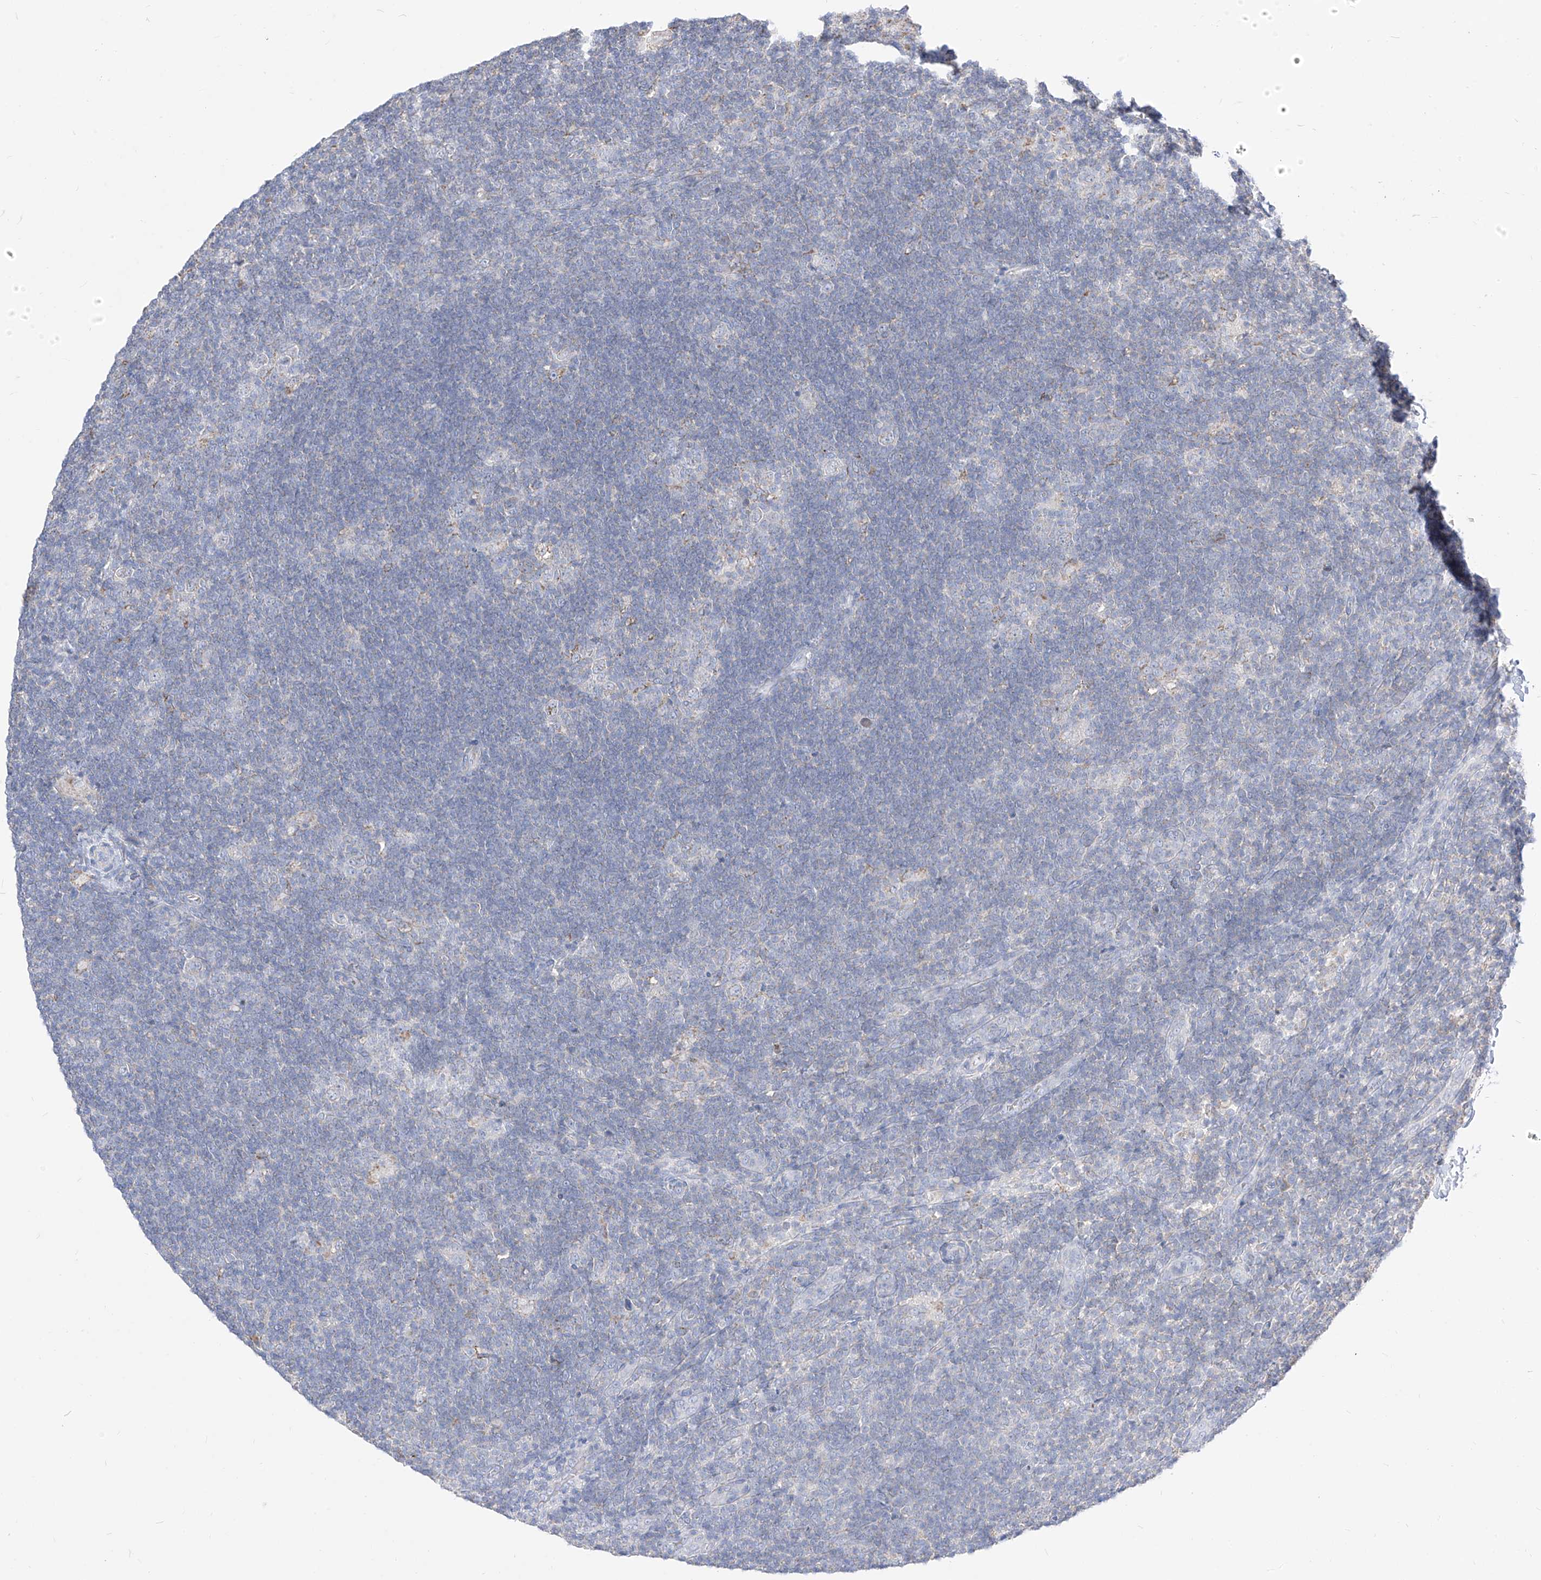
{"staining": {"intensity": "negative", "quantity": "none", "location": "none"}, "tissue": "lymphoma", "cell_type": "Tumor cells", "image_type": "cancer", "snomed": [{"axis": "morphology", "description": "Hodgkin's disease, NOS"}, {"axis": "topography", "description": "Lymph node"}], "caption": "IHC histopathology image of human lymphoma stained for a protein (brown), which displays no staining in tumor cells.", "gene": "RASA2", "patient": {"sex": "female", "age": 57}}